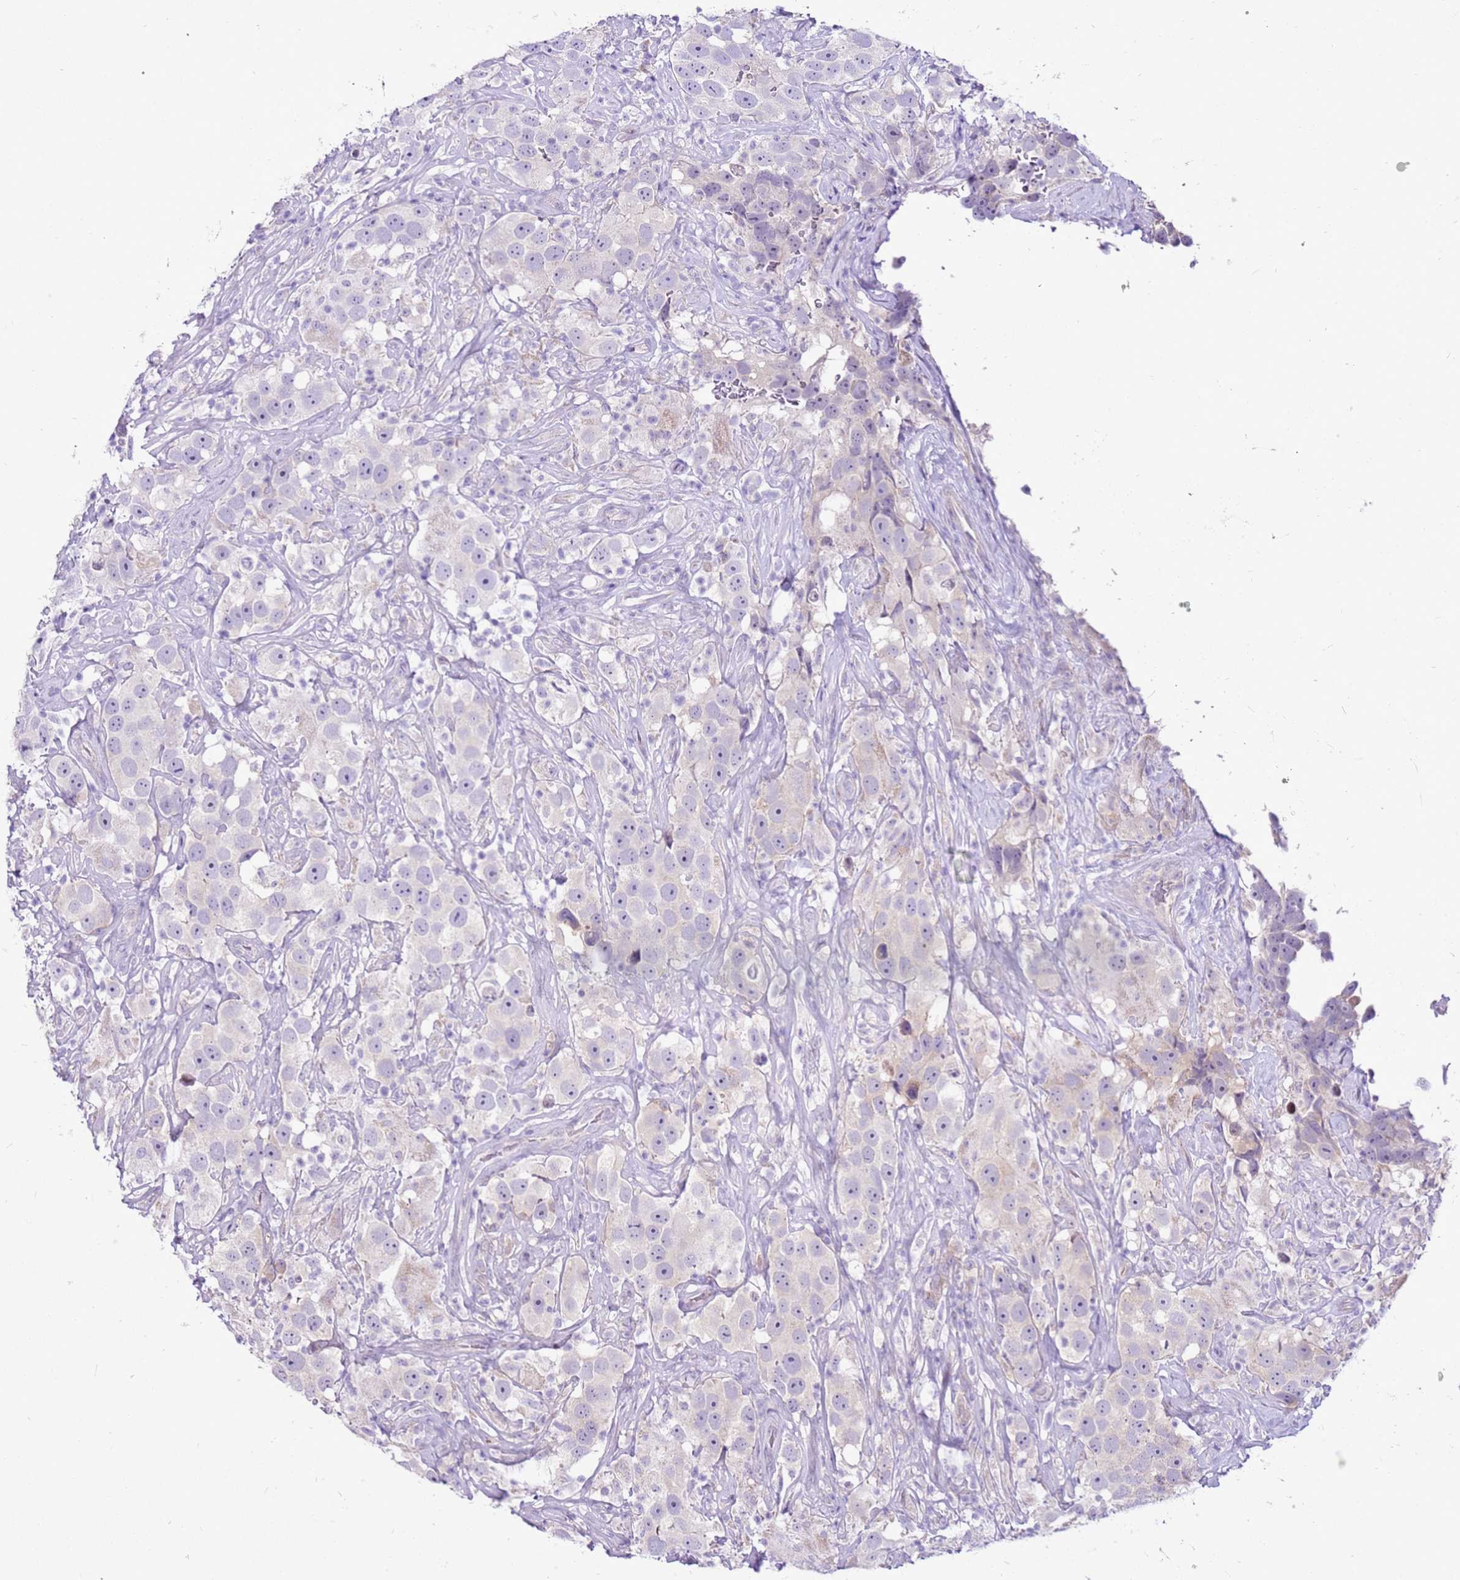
{"staining": {"intensity": "negative", "quantity": "none", "location": "none"}, "tissue": "testis cancer", "cell_type": "Tumor cells", "image_type": "cancer", "snomed": [{"axis": "morphology", "description": "Seminoma, NOS"}, {"axis": "topography", "description": "Testis"}], "caption": "DAB (3,3'-diaminobenzidine) immunohistochemical staining of human testis cancer shows no significant positivity in tumor cells.", "gene": "SLC38A5", "patient": {"sex": "male", "age": 49}}